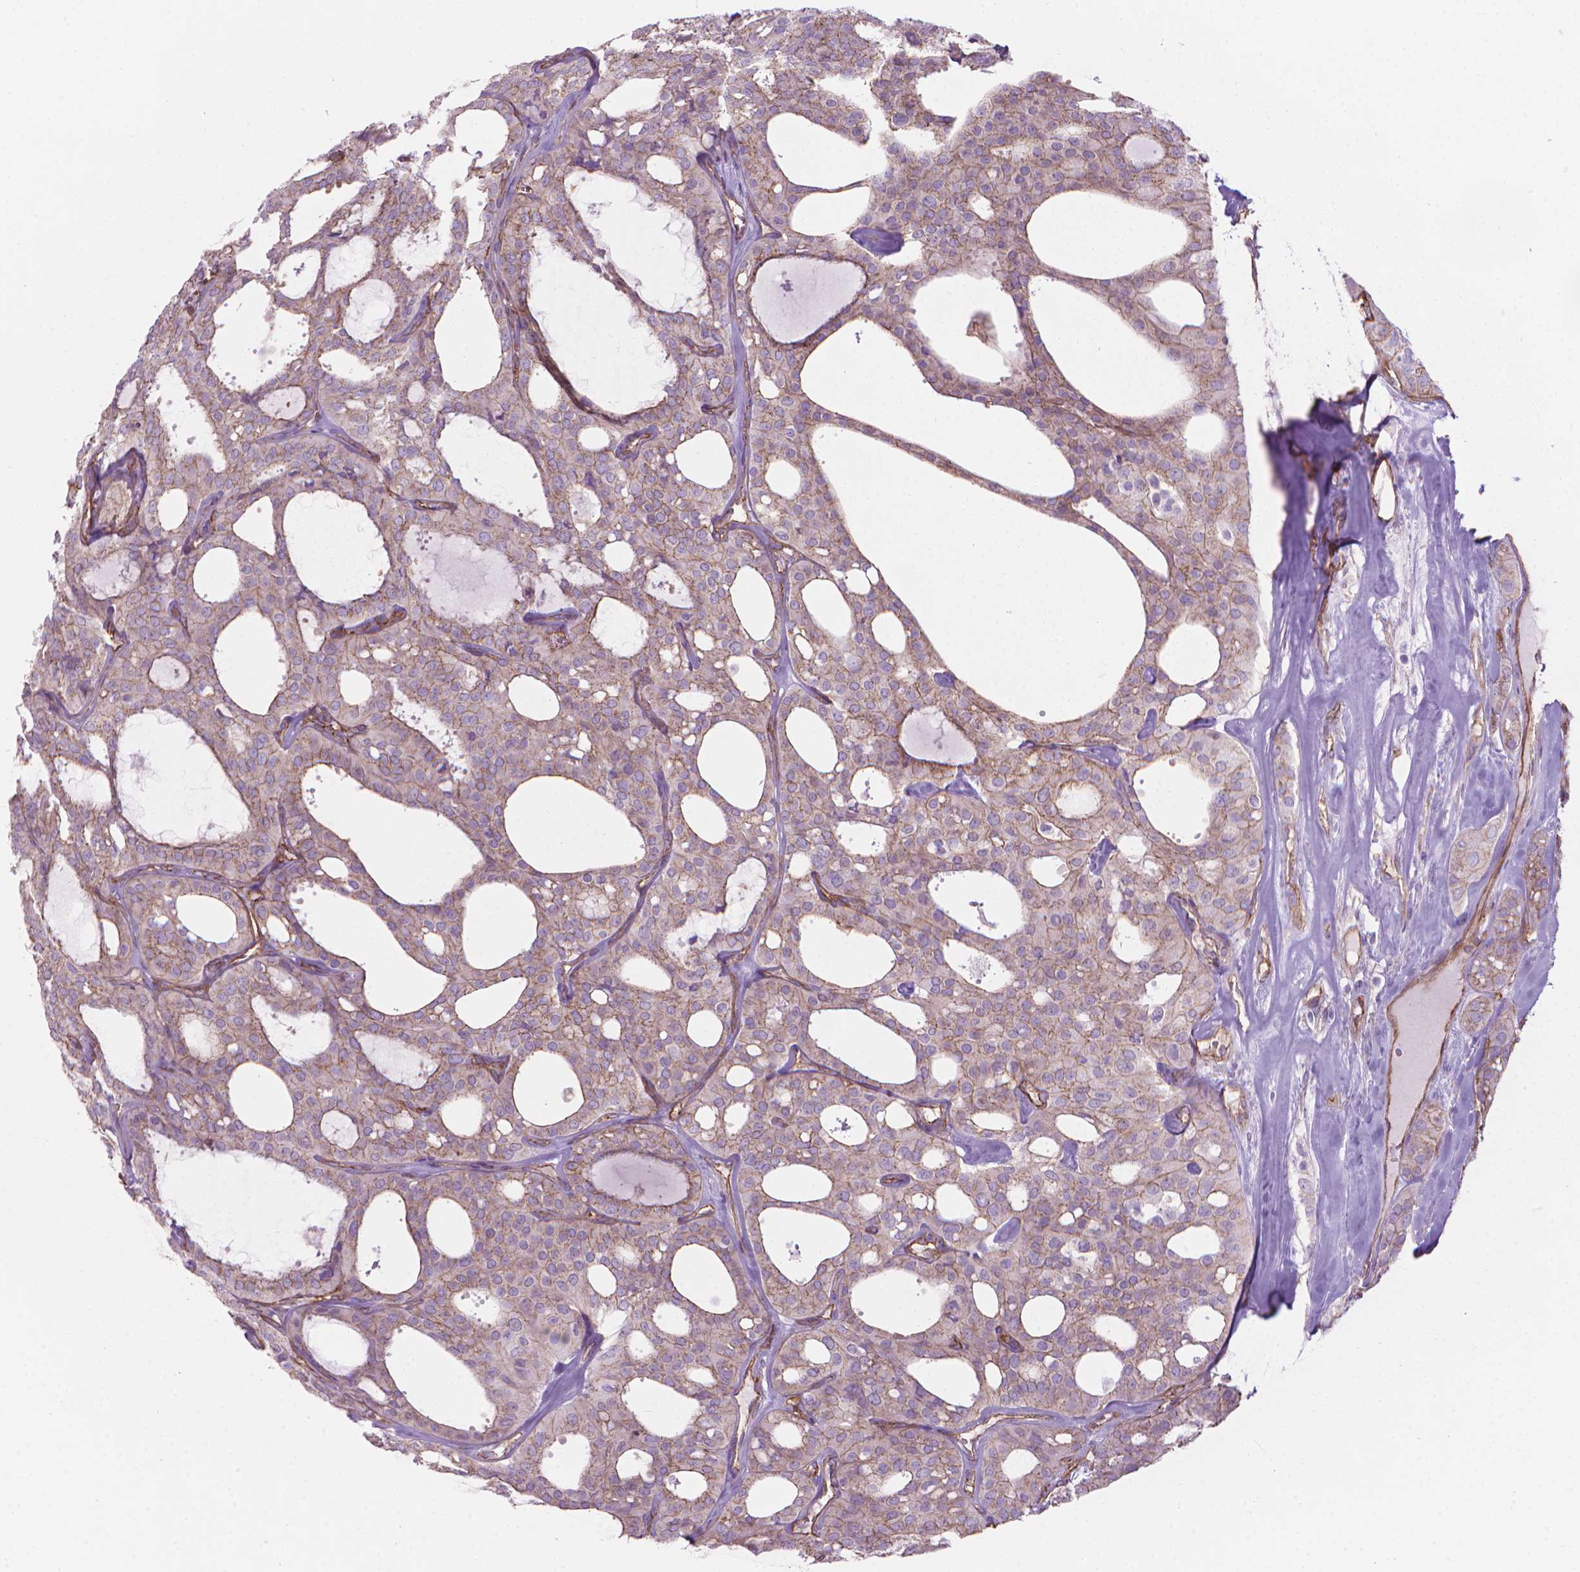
{"staining": {"intensity": "moderate", "quantity": "25%-75%", "location": "cytoplasmic/membranous"}, "tissue": "thyroid cancer", "cell_type": "Tumor cells", "image_type": "cancer", "snomed": [{"axis": "morphology", "description": "Follicular adenoma carcinoma, NOS"}, {"axis": "topography", "description": "Thyroid gland"}], "caption": "The photomicrograph exhibits staining of thyroid follicular adenoma carcinoma, revealing moderate cytoplasmic/membranous protein staining (brown color) within tumor cells.", "gene": "TENT5A", "patient": {"sex": "male", "age": 75}}